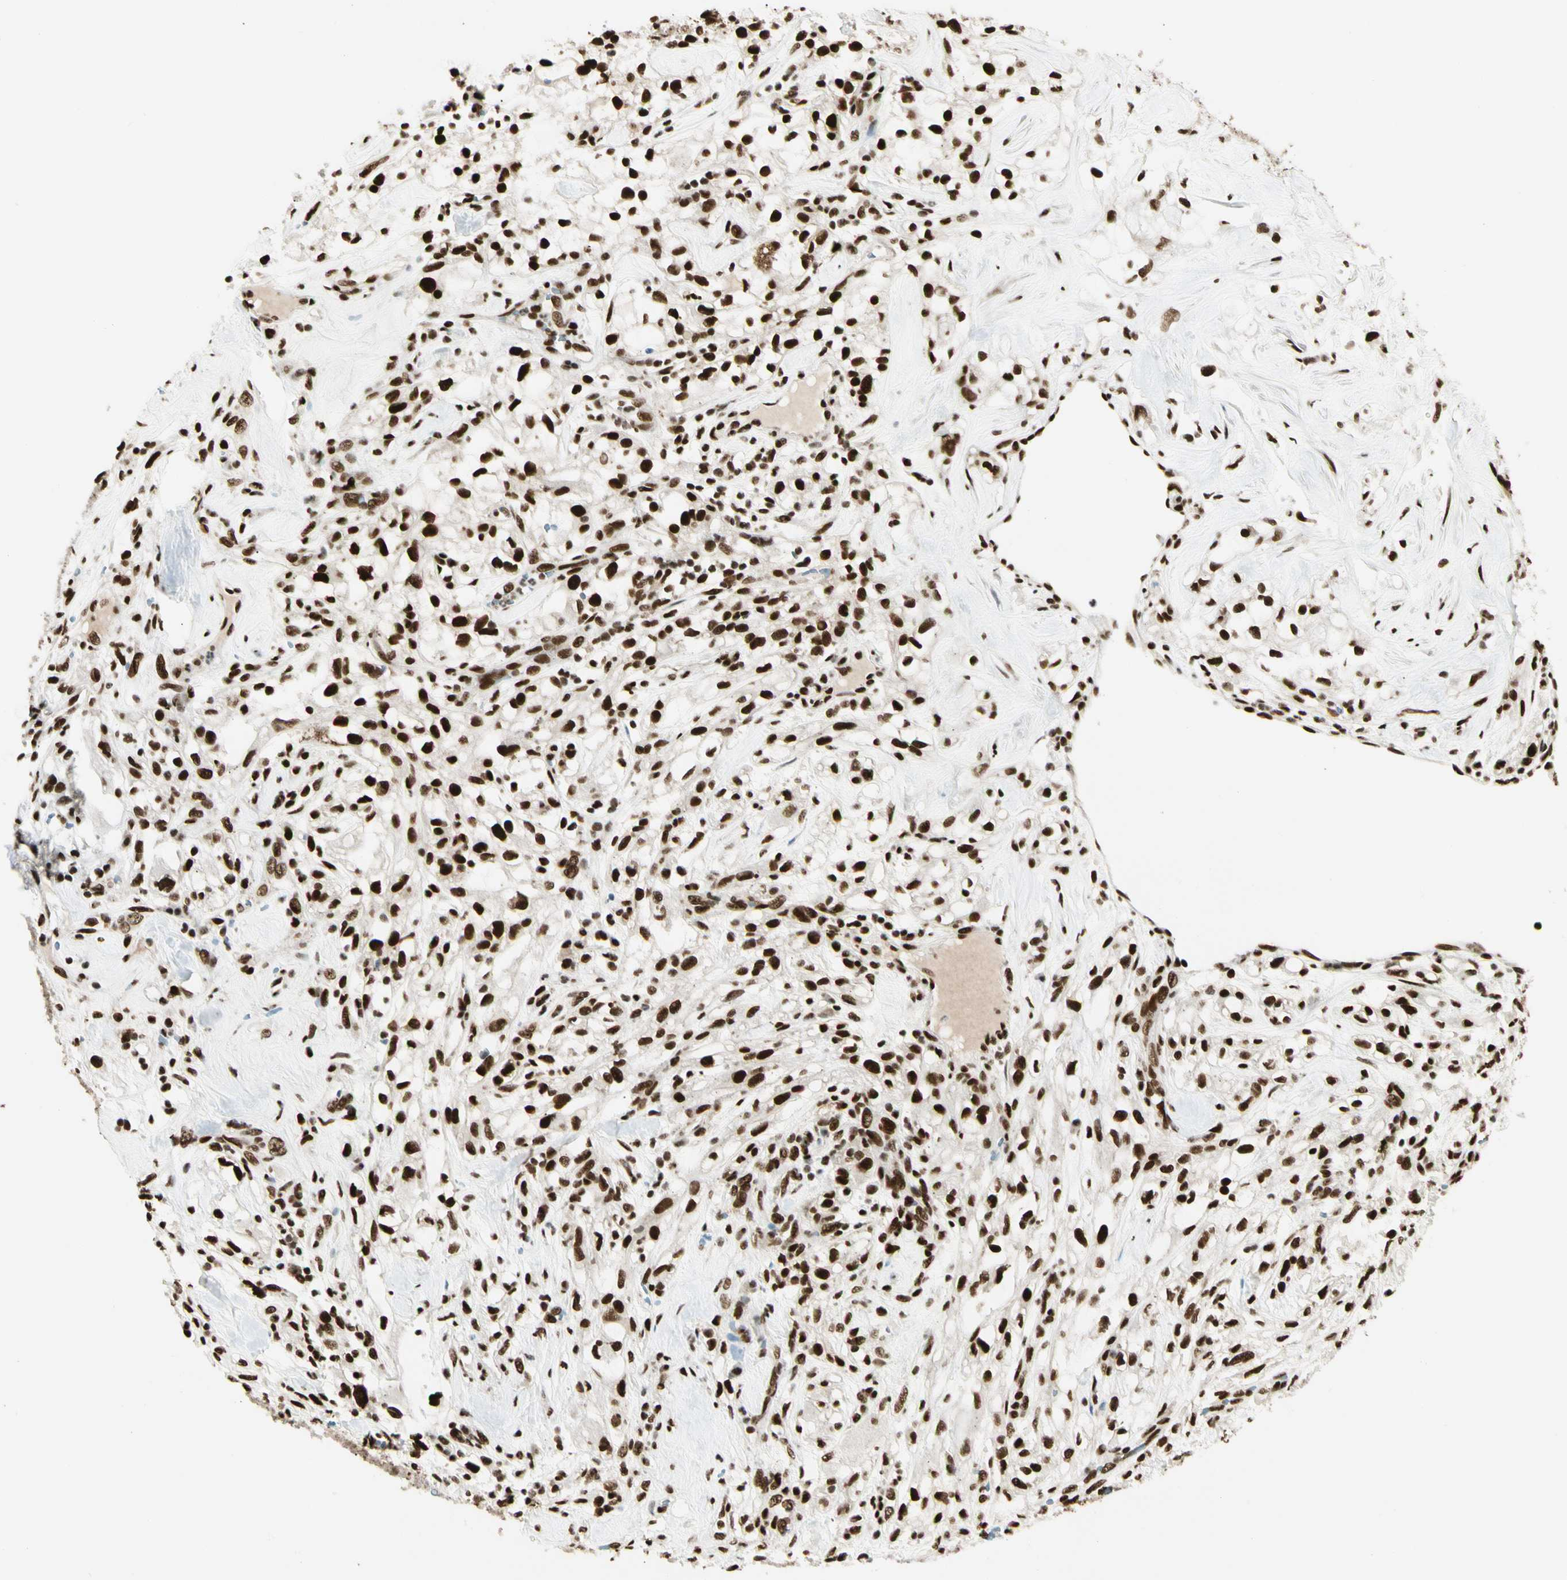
{"staining": {"intensity": "strong", "quantity": ">75%", "location": "nuclear"}, "tissue": "renal cancer", "cell_type": "Tumor cells", "image_type": "cancer", "snomed": [{"axis": "morphology", "description": "Adenocarcinoma, NOS"}, {"axis": "topography", "description": "Kidney"}], "caption": "Adenocarcinoma (renal) stained with a protein marker exhibits strong staining in tumor cells.", "gene": "FUS", "patient": {"sex": "female", "age": 60}}